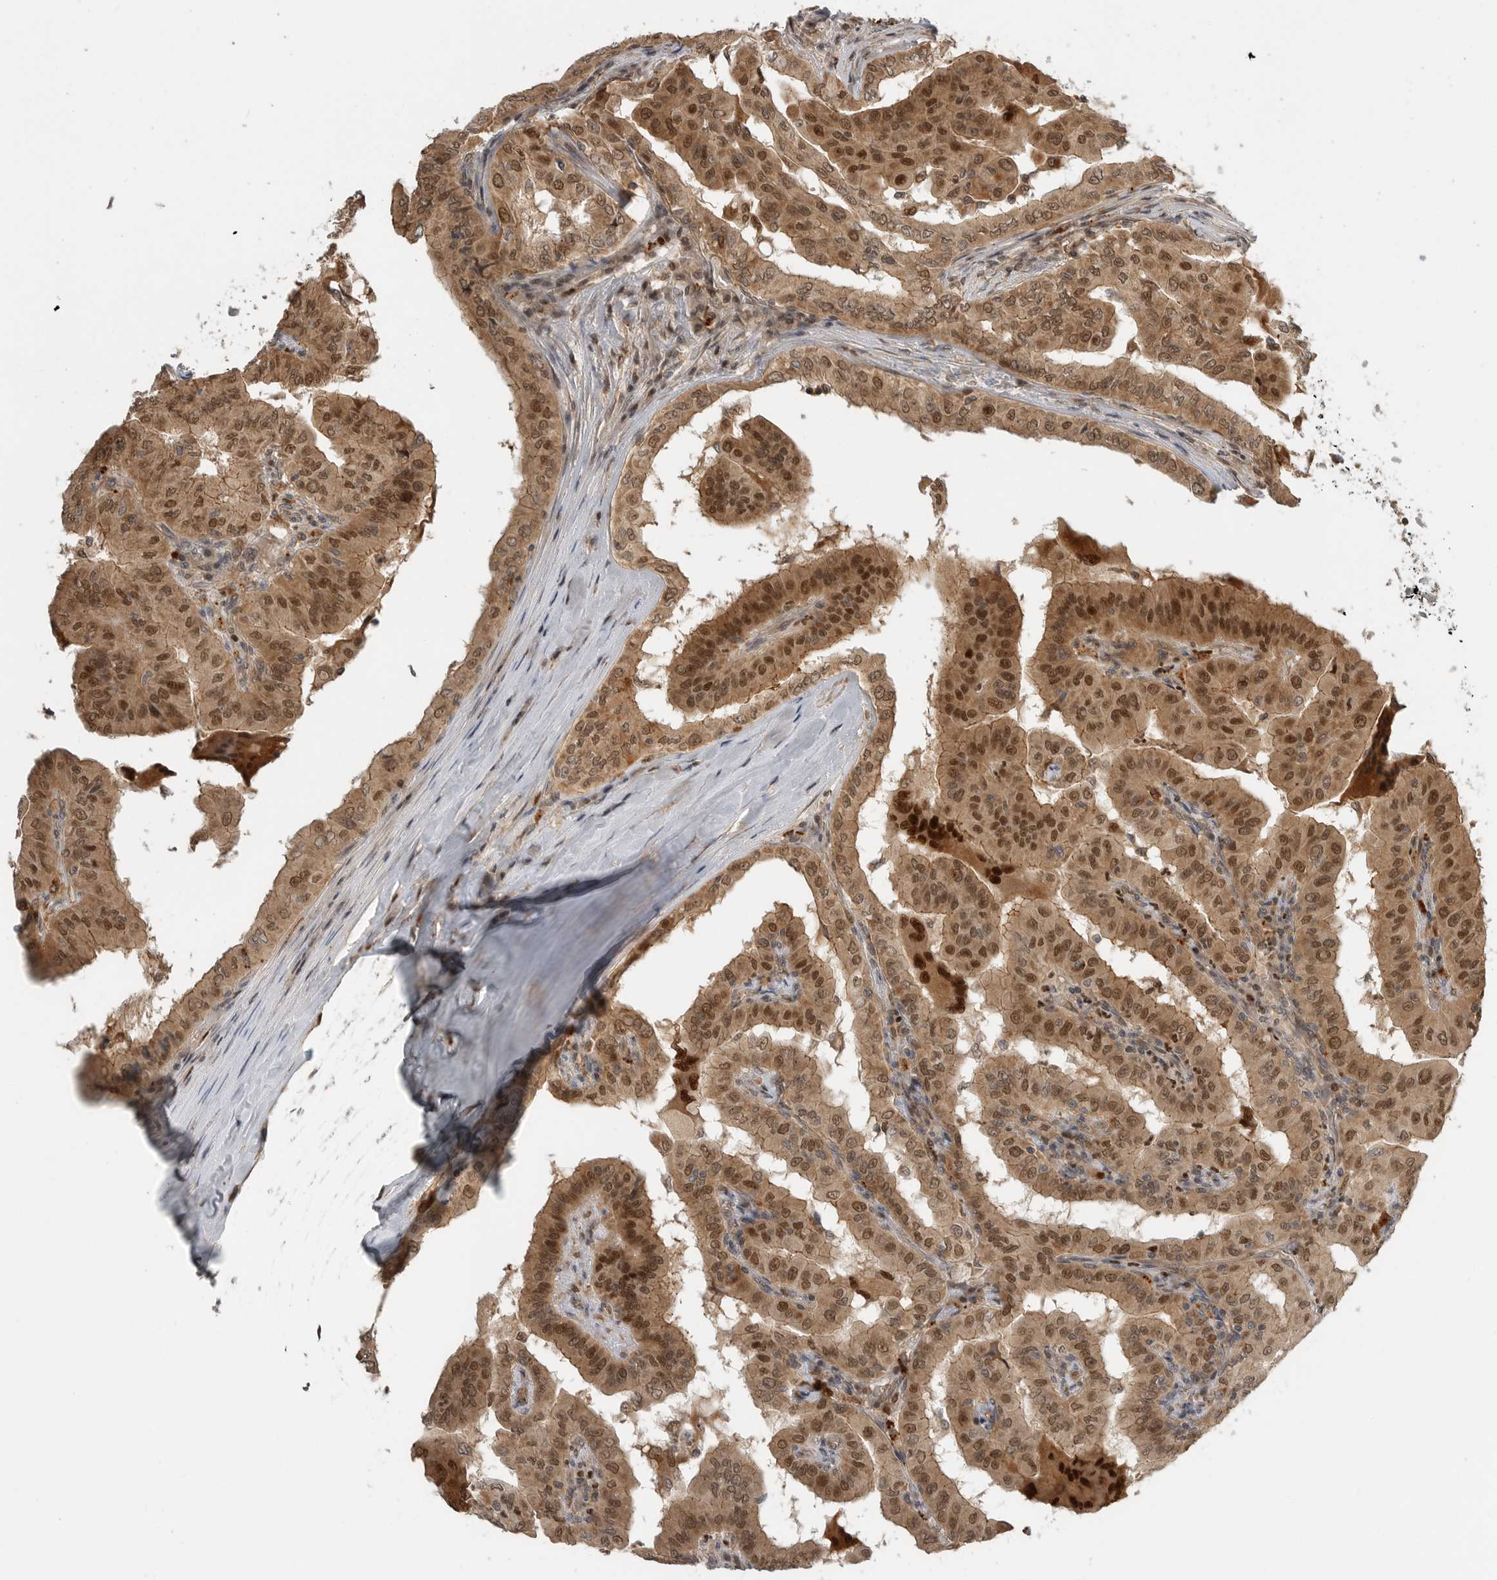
{"staining": {"intensity": "moderate", "quantity": ">75%", "location": "cytoplasmic/membranous,nuclear"}, "tissue": "thyroid cancer", "cell_type": "Tumor cells", "image_type": "cancer", "snomed": [{"axis": "morphology", "description": "Papillary adenocarcinoma, NOS"}, {"axis": "topography", "description": "Thyroid gland"}], "caption": "Moderate cytoplasmic/membranous and nuclear expression is seen in approximately >75% of tumor cells in thyroid cancer (papillary adenocarcinoma).", "gene": "STRAP", "patient": {"sex": "male", "age": 33}}